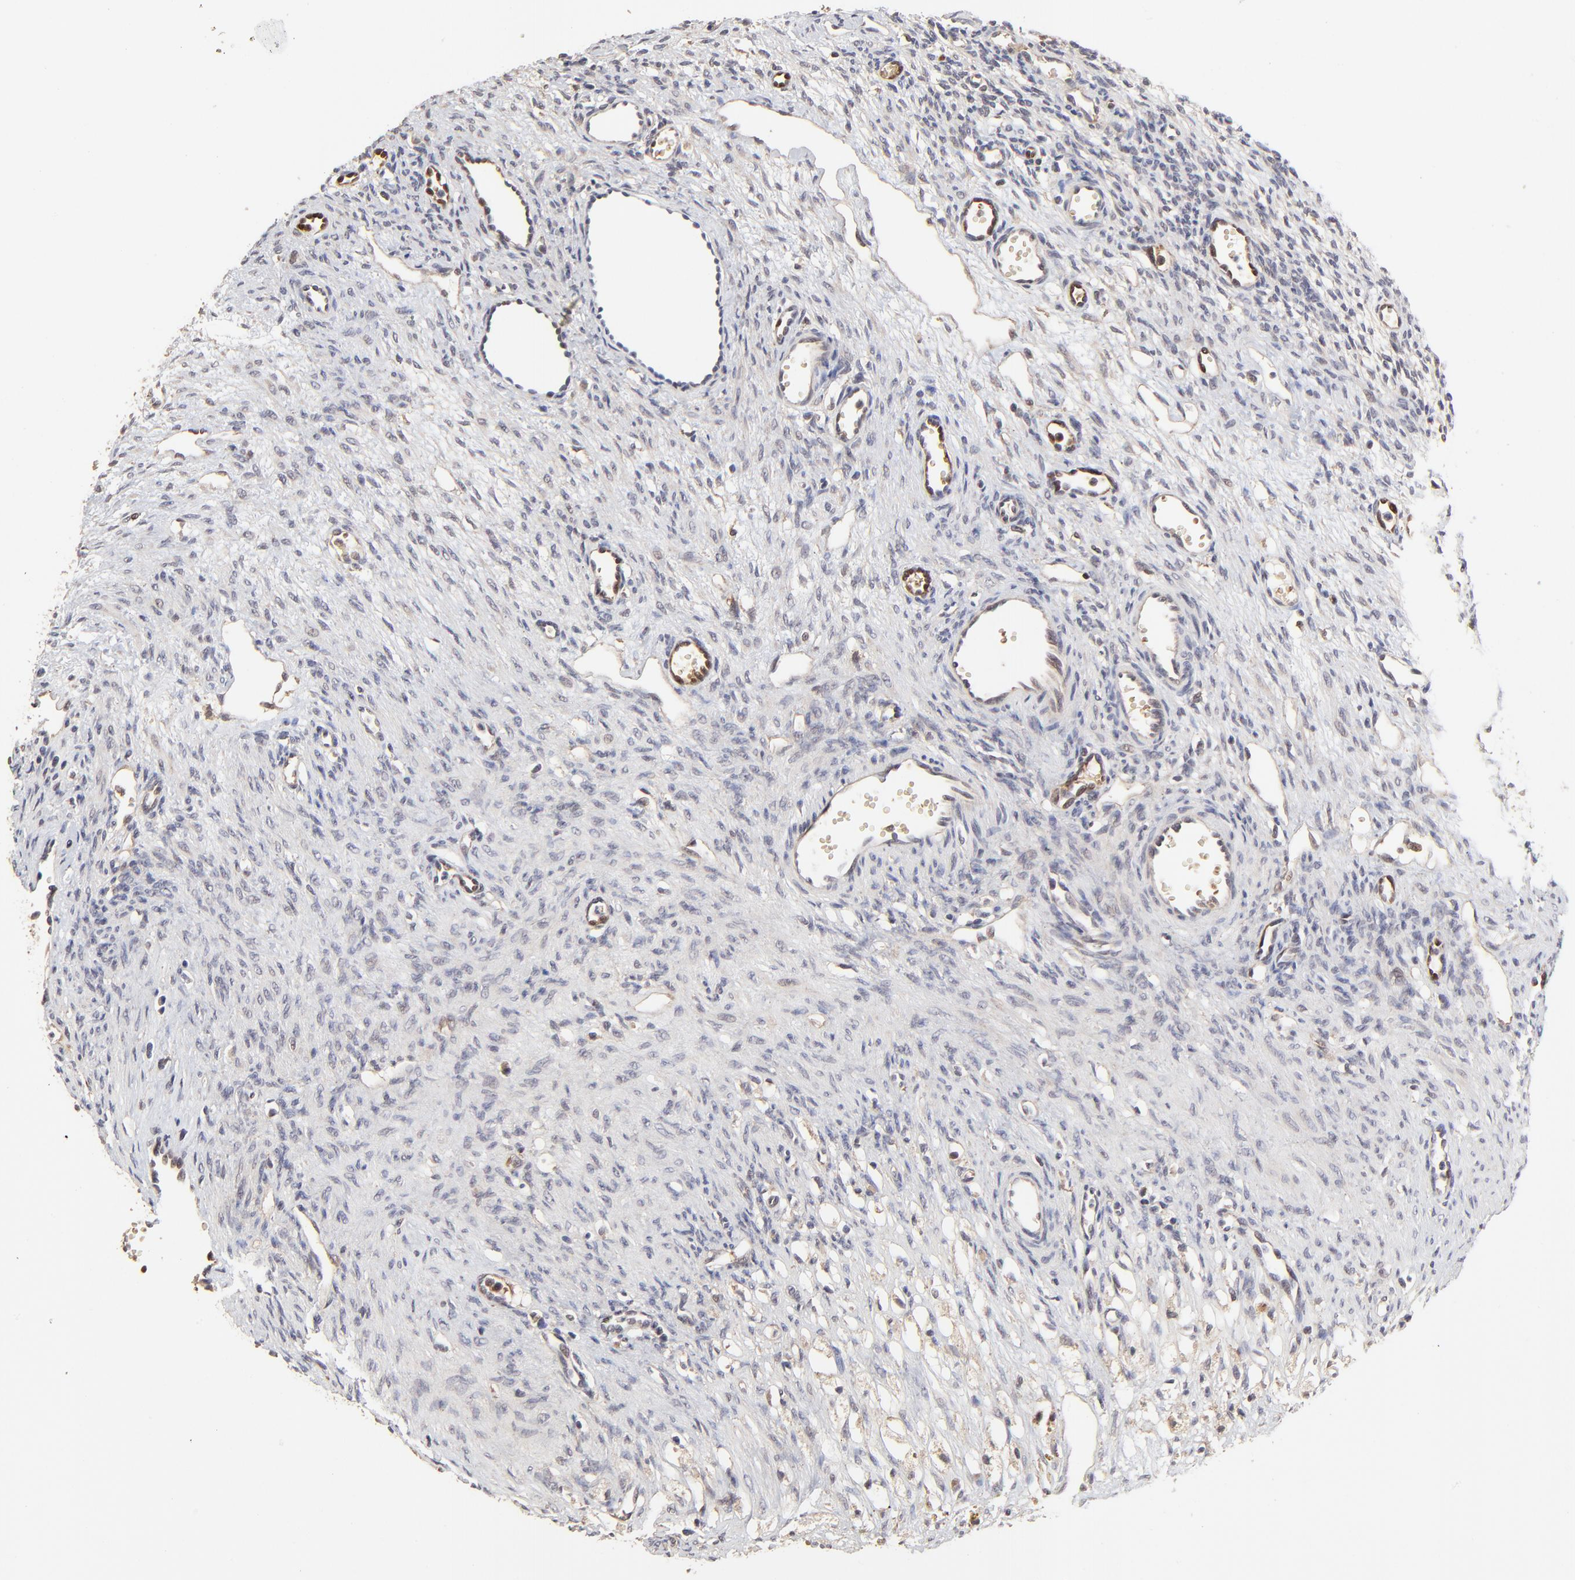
{"staining": {"intensity": "negative", "quantity": "none", "location": "none"}, "tissue": "ovary", "cell_type": "Ovarian stroma cells", "image_type": "normal", "snomed": [{"axis": "morphology", "description": "Normal tissue, NOS"}, {"axis": "topography", "description": "Ovary"}], "caption": "Immunohistochemistry (IHC) micrograph of unremarkable ovary stained for a protein (brown), which demonstrates no expression in ovarian stroma cells. (IHC, brightfield microscopy, high magnification).", "gene": "FRMD8", "patient": {"sex": "female", "age": 33}}